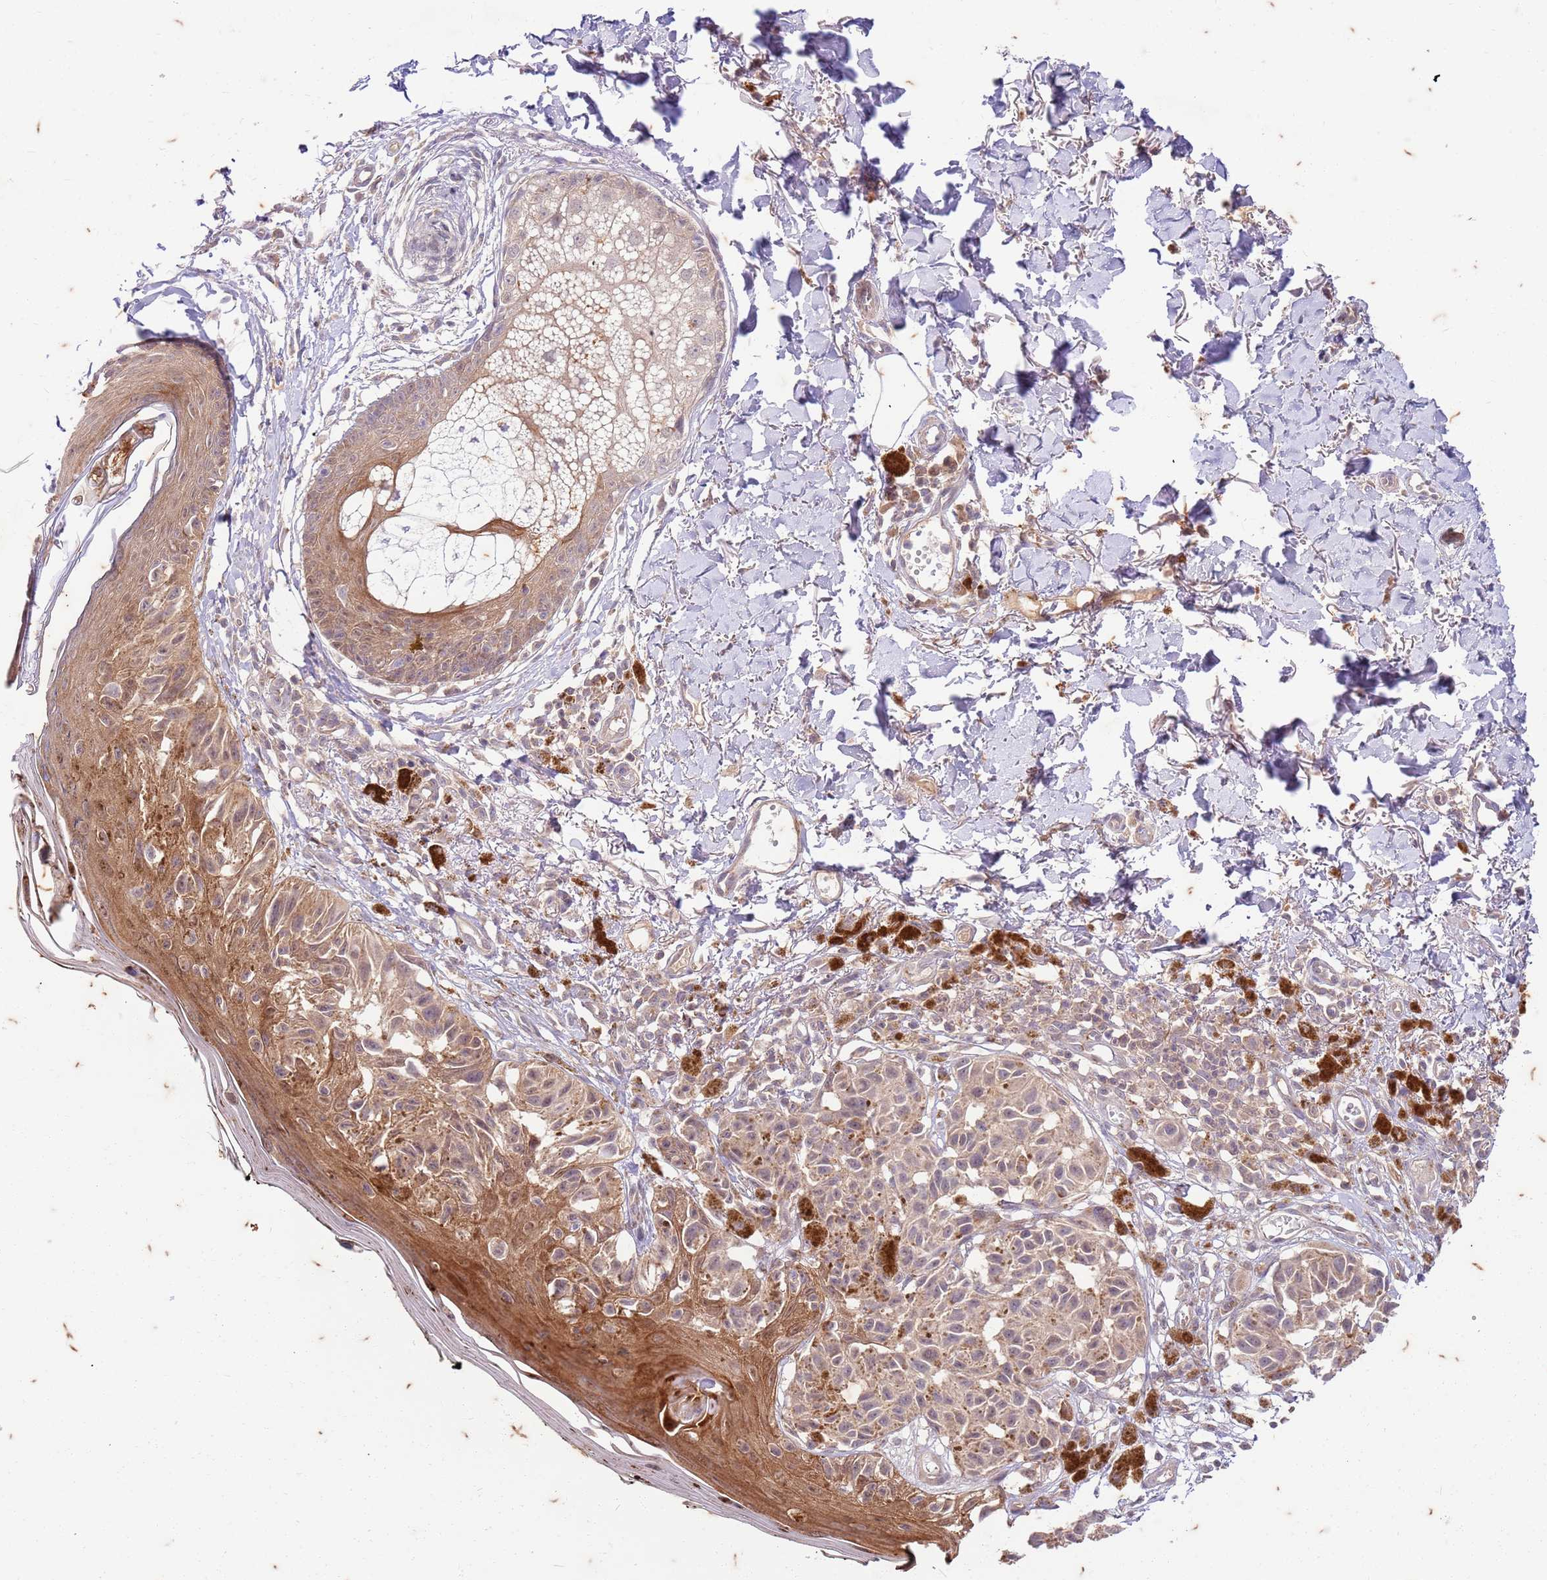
{"staining": {"intensity": "weak", "quantity": "25%-75%", "location": "cytoplasmic/membranous"}, "tissue": "melanoma", "cell_type": "Tumor cells", "image_type": "cancer", "snomed": [{"axis": "morphology", "description": "Malignant melanoma, NOS"}, {"axis": "topography", "description": "Skin"}], "caption": "Melanoma was stained to show a protein in brown. There is low levels of weak cytoplasmic/membranous staining in about 25%-75% of tumor cells.", "gene": "RAPGEF3", "patient": {"sex": "male", "age": 73}}